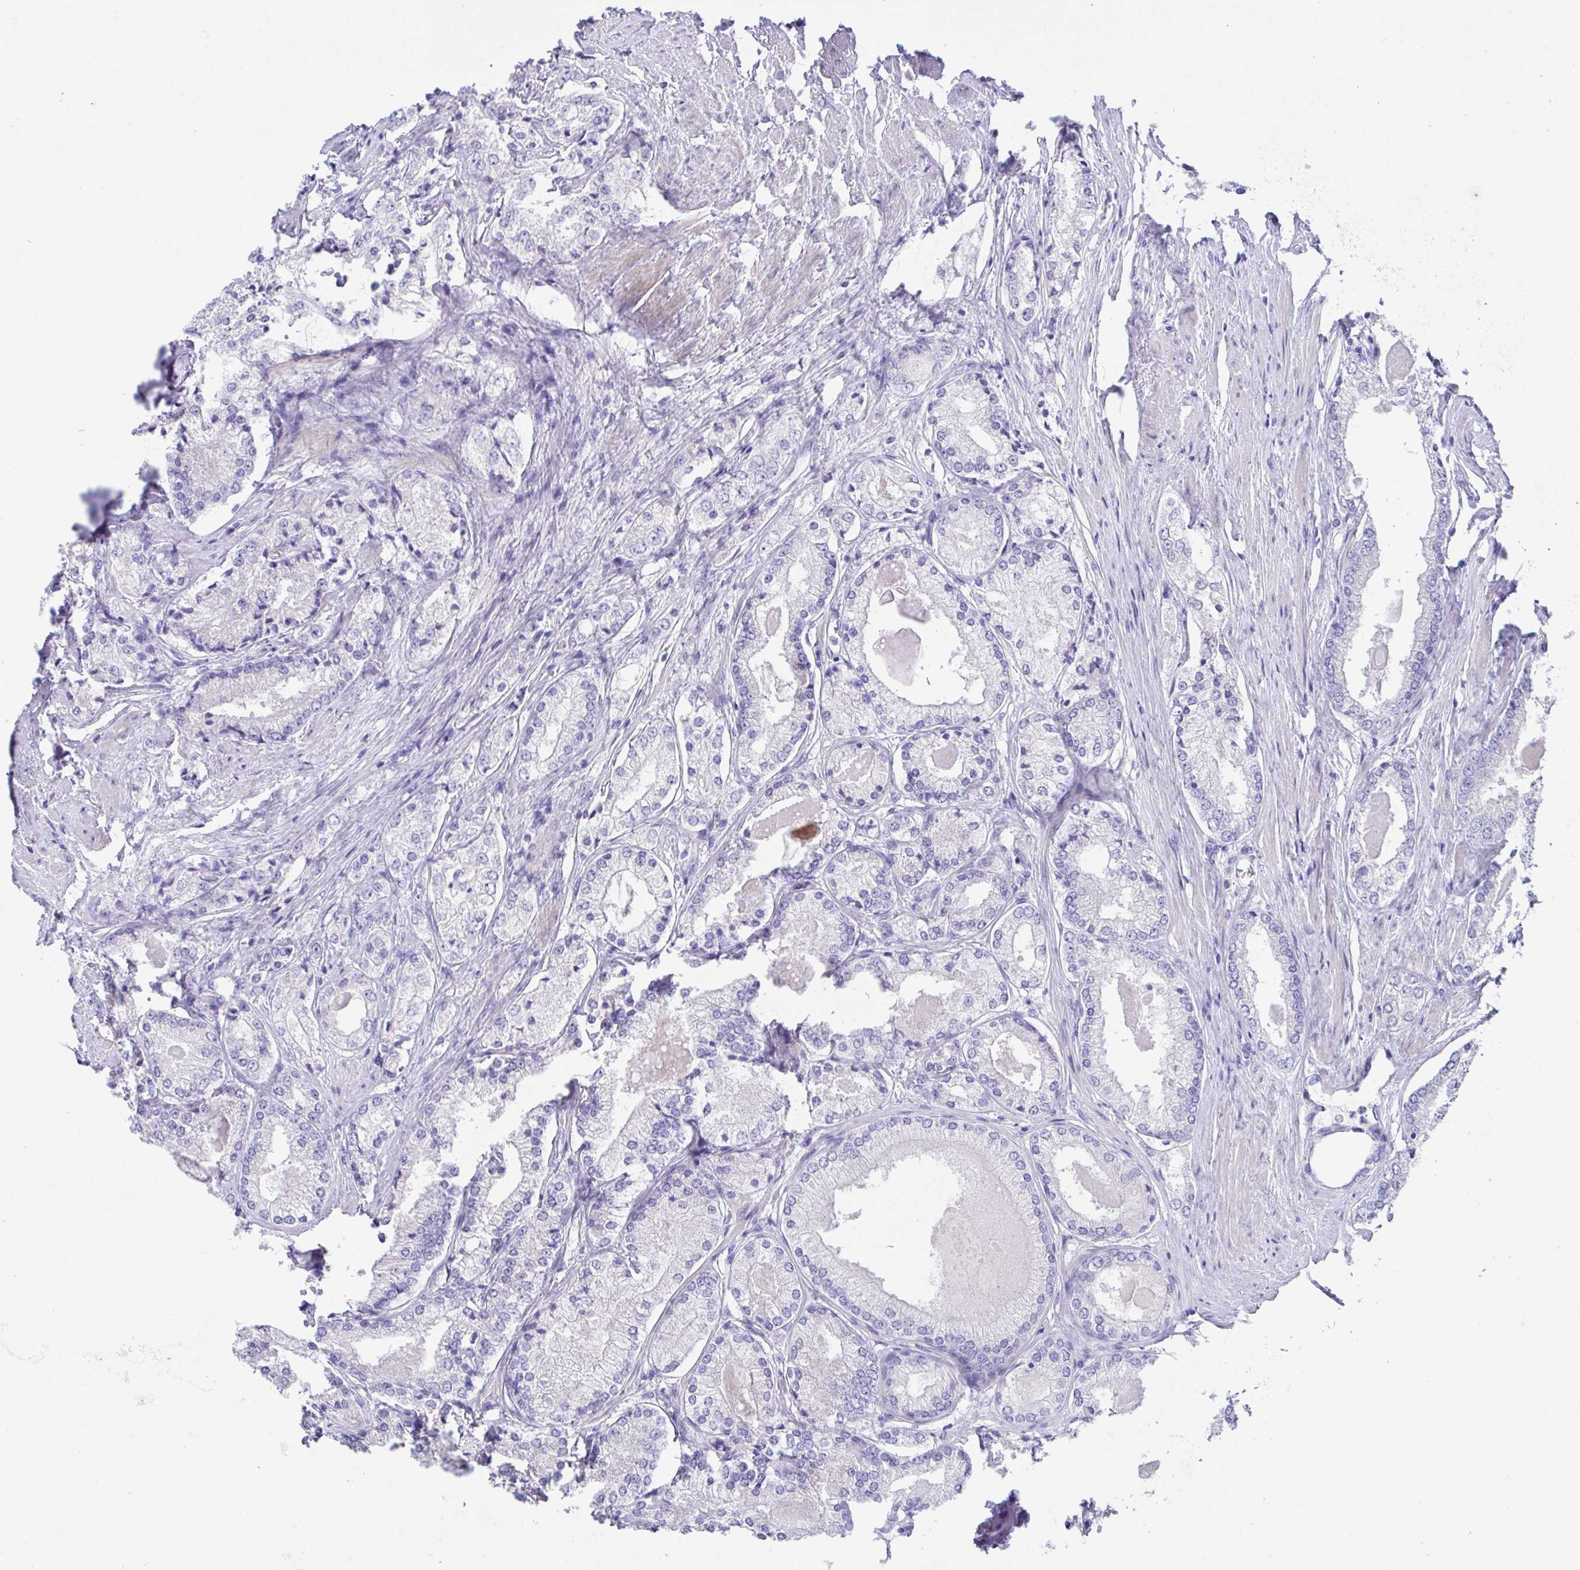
{"staining": {"intensity": "negative", "quantity": "none", "location": "none"}, "tissue": "prostate cancer", "cell_type": "Tumor cells", "image_type": "cancer", "snomed": [{"axis": "morphology", "description": "Adenocarcinoma, NOS"}, {"axis": "morphology", "description": "Adenocarcinoma, Low grade"}, {"axis": "topography", "description": "Prostate"}], "caption": "This is an immunohistochemistry (IHC) image of human prostate cancer (adenocarcinoma). There is no expression in tumor cells.", "gene": "SLC16A6", "patient": {"sex": "male", "age": 68}}